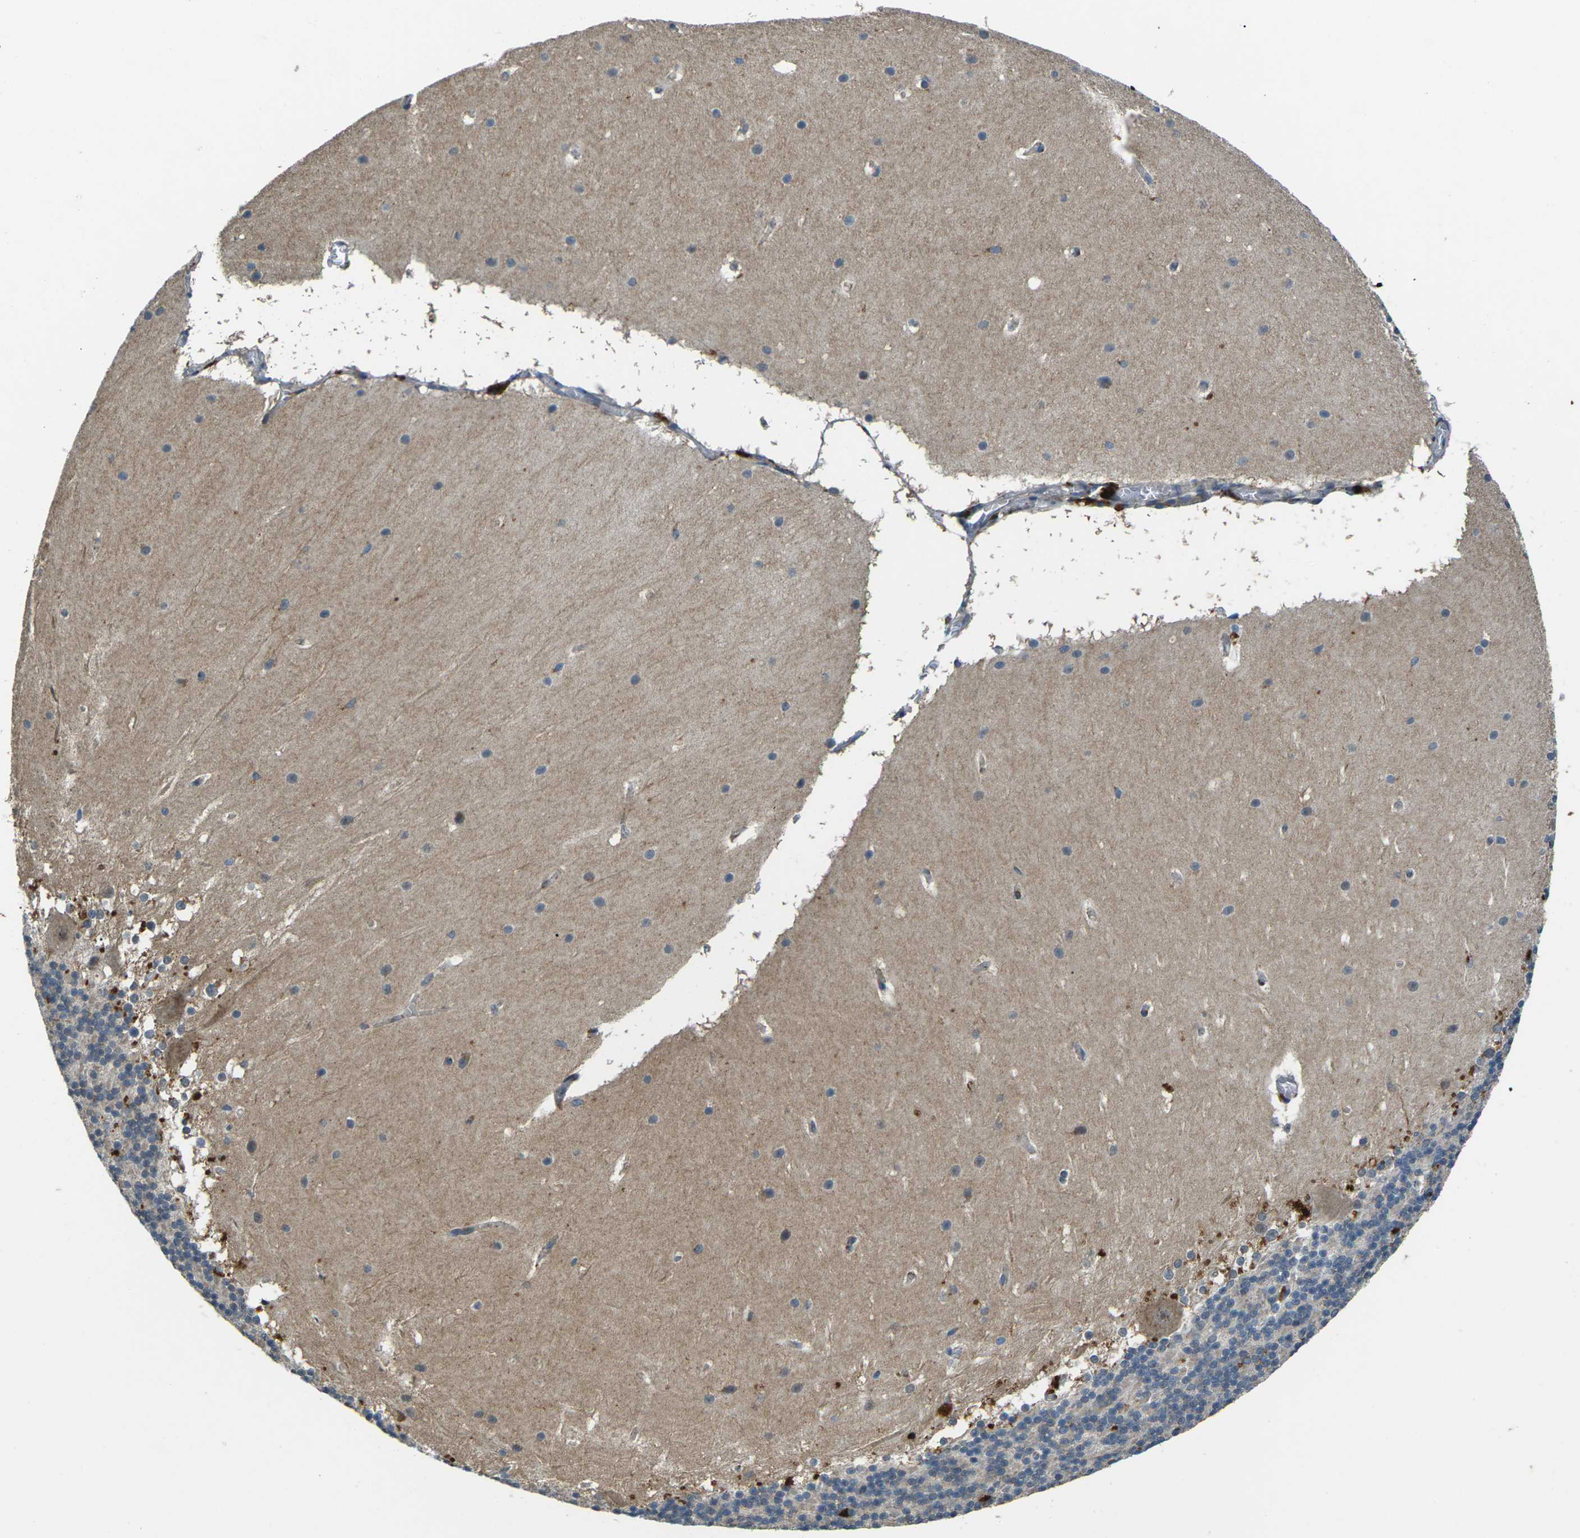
{"staining": {"intensity": "weak", "quantity": "25%-75%", "location": "cytoplasmic/membranous"}, "tissue": "cerebellum", "cell_type": "Cells in granular layer", "image_type": "normal", "snomed": [{"axis": "morphology", "description": "Normal tissue, NOS"}, {"axis": "topography", "description": "Cerebellum"}], "caption": "Cells in granular layer exhibit low levels of weak cytoplasmic/membranous expression in about 25%-75% of cells in unremarkable cerebellum. The protein of interest is shown in brown color, while the nuclei are stained blue.", "gene": "SLC31A2", "patient": {"sex": "female", "age": 19}}